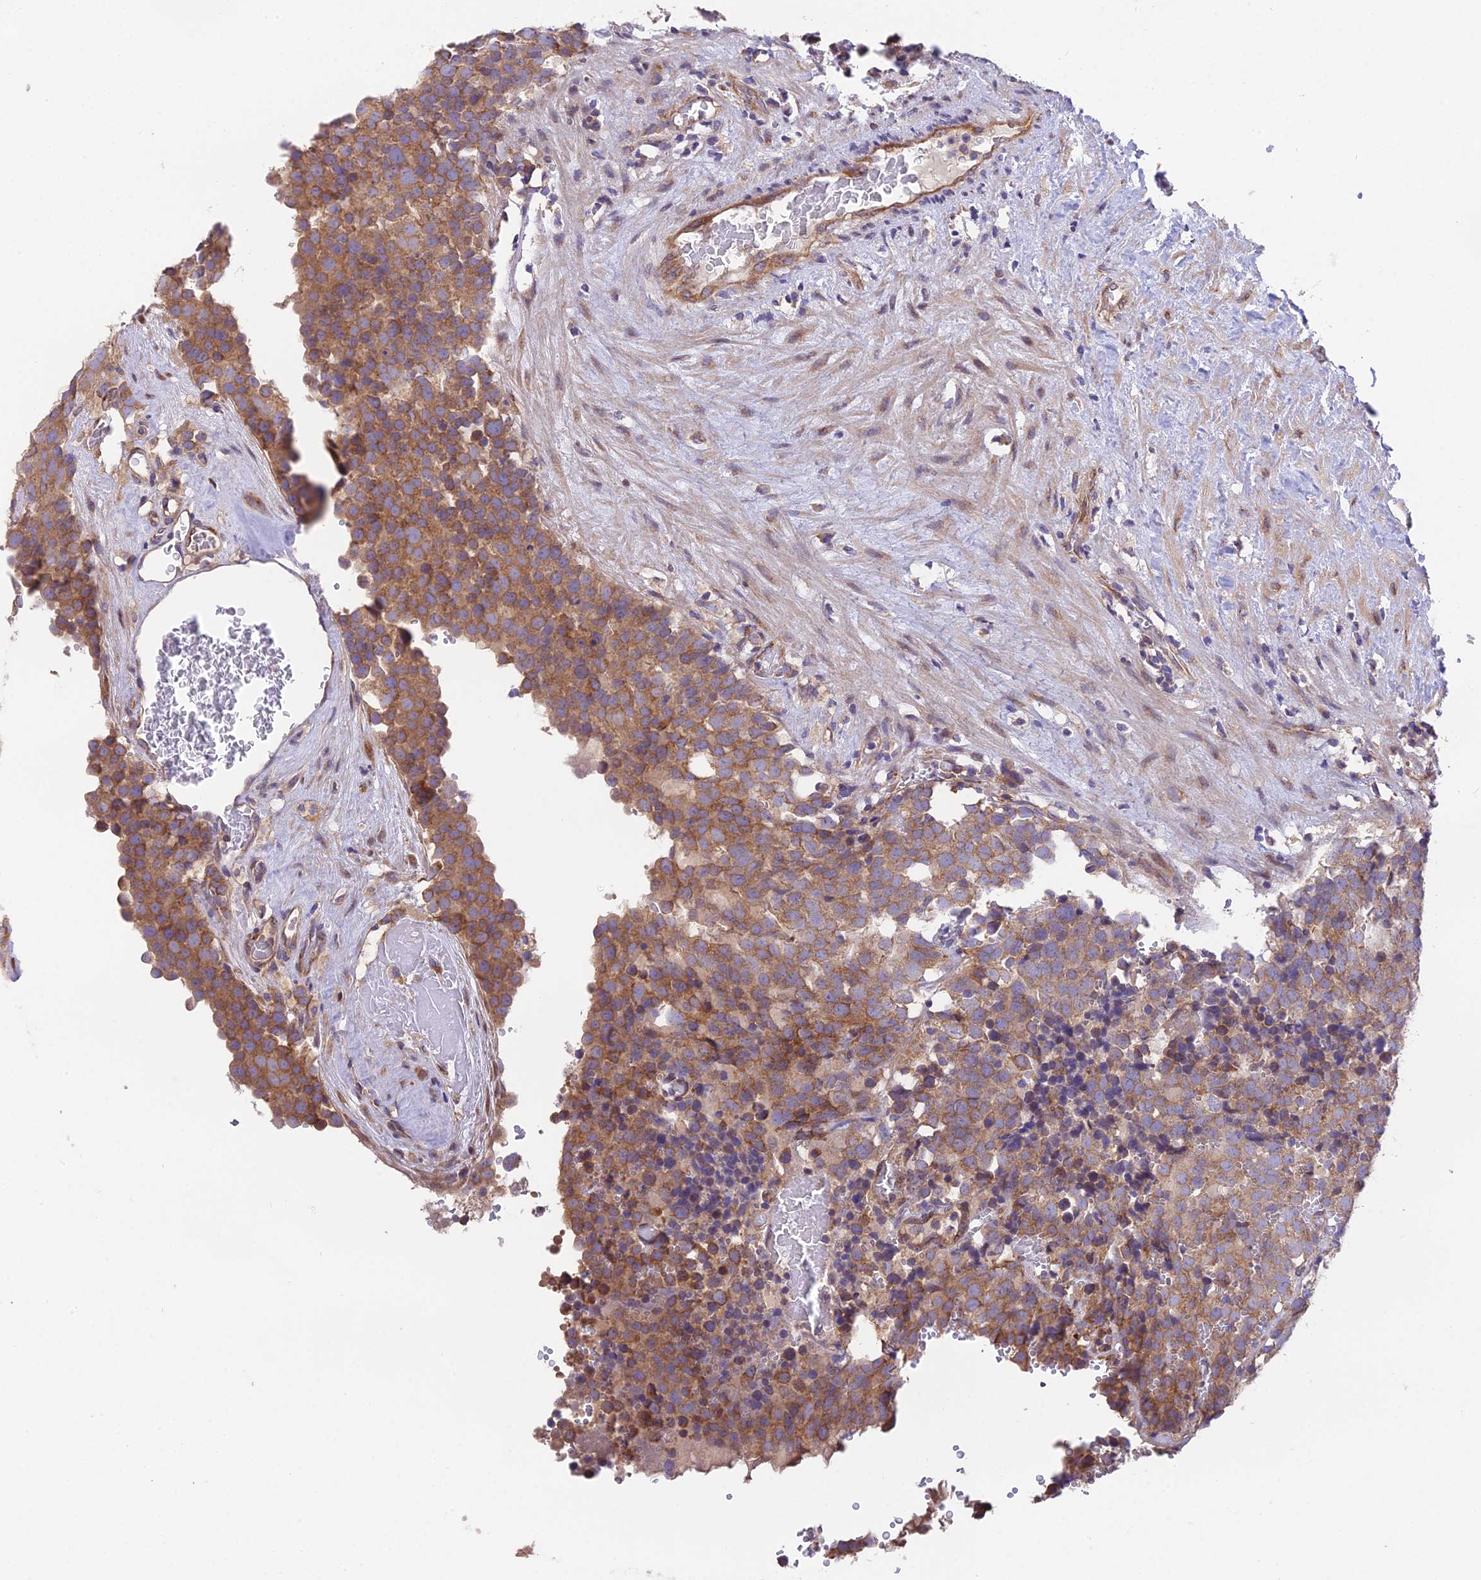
{"staining": {"intensity": "moderate", "quantity": ">75%", "location": "cytoplasmic/membranous"}, "tissue": "testis cancer", "cell_type": "Tumor cells", "image_type": "cancer", "snomed": [{"axis": "morphology", "description": "Seminoma, NOS"}, {"axis": "topography", "description": "Testis"}], "caption": "This micrograph demonstrates IHC staining of testis cancer, with medium moderate cytoplasmic/membranous staining in about >75% of tumor cells.", "gene": "BLOC1S4", "patient": {"sex": "male", "age": 71}}